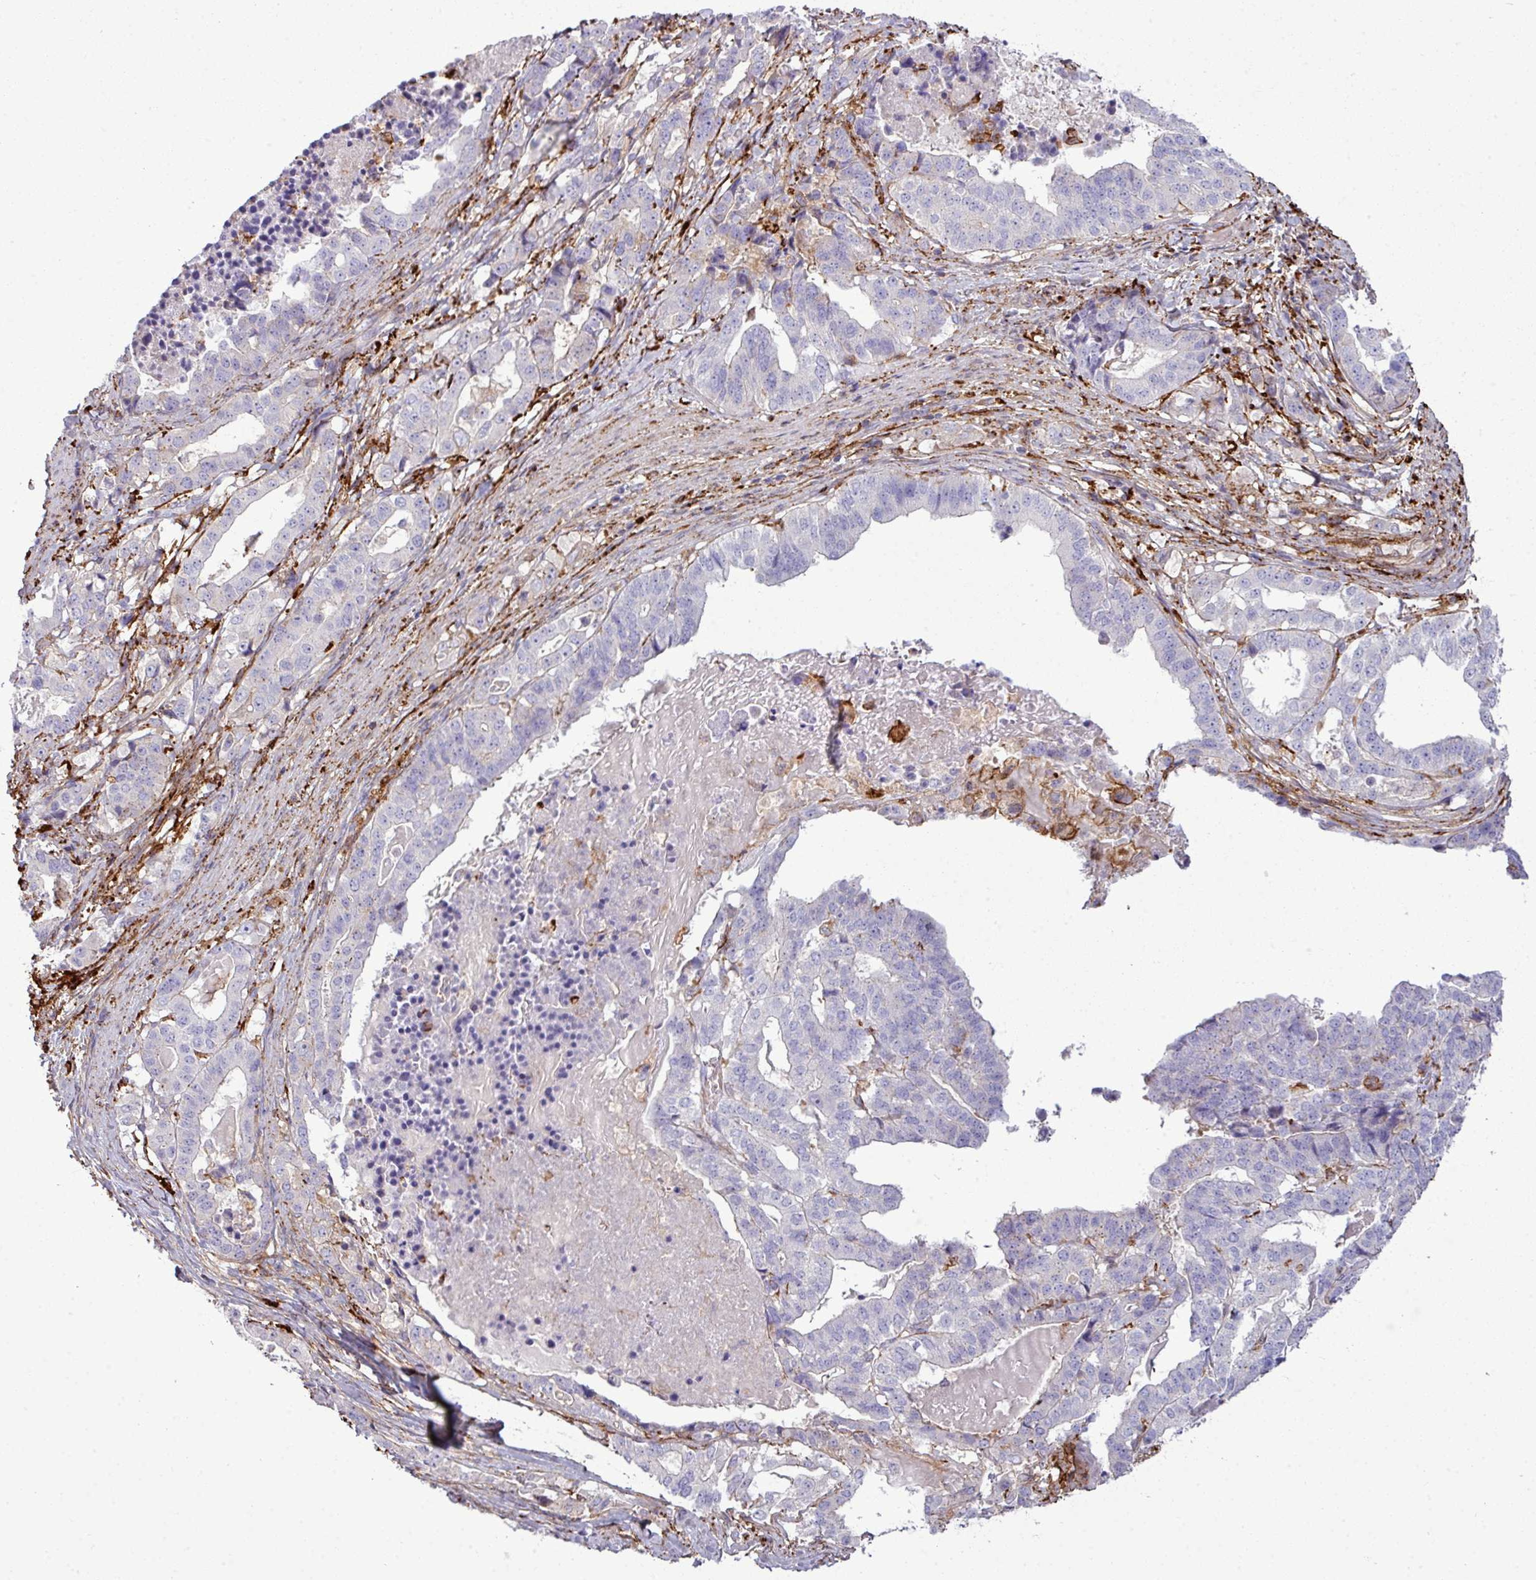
{"staining": {"intensity": "negative", "quantity": "none", "location": "none"}, "tissue": "stomach cancer", "cell_type": "Tumor cells", "image_type": "cancer", "snomed": [{"axis": "morphology", "description": "Adenocarcinoma, NOS"}, {"axis": "topography", "description": "Stomach"}], "caption": "IHC histopathology image of stomach adenocarcinoma stained for a protein (brown), which shows no positivity in tumor cells.", "gene": "COL8A1", "patient": {"sex": "male", "age": 48}}